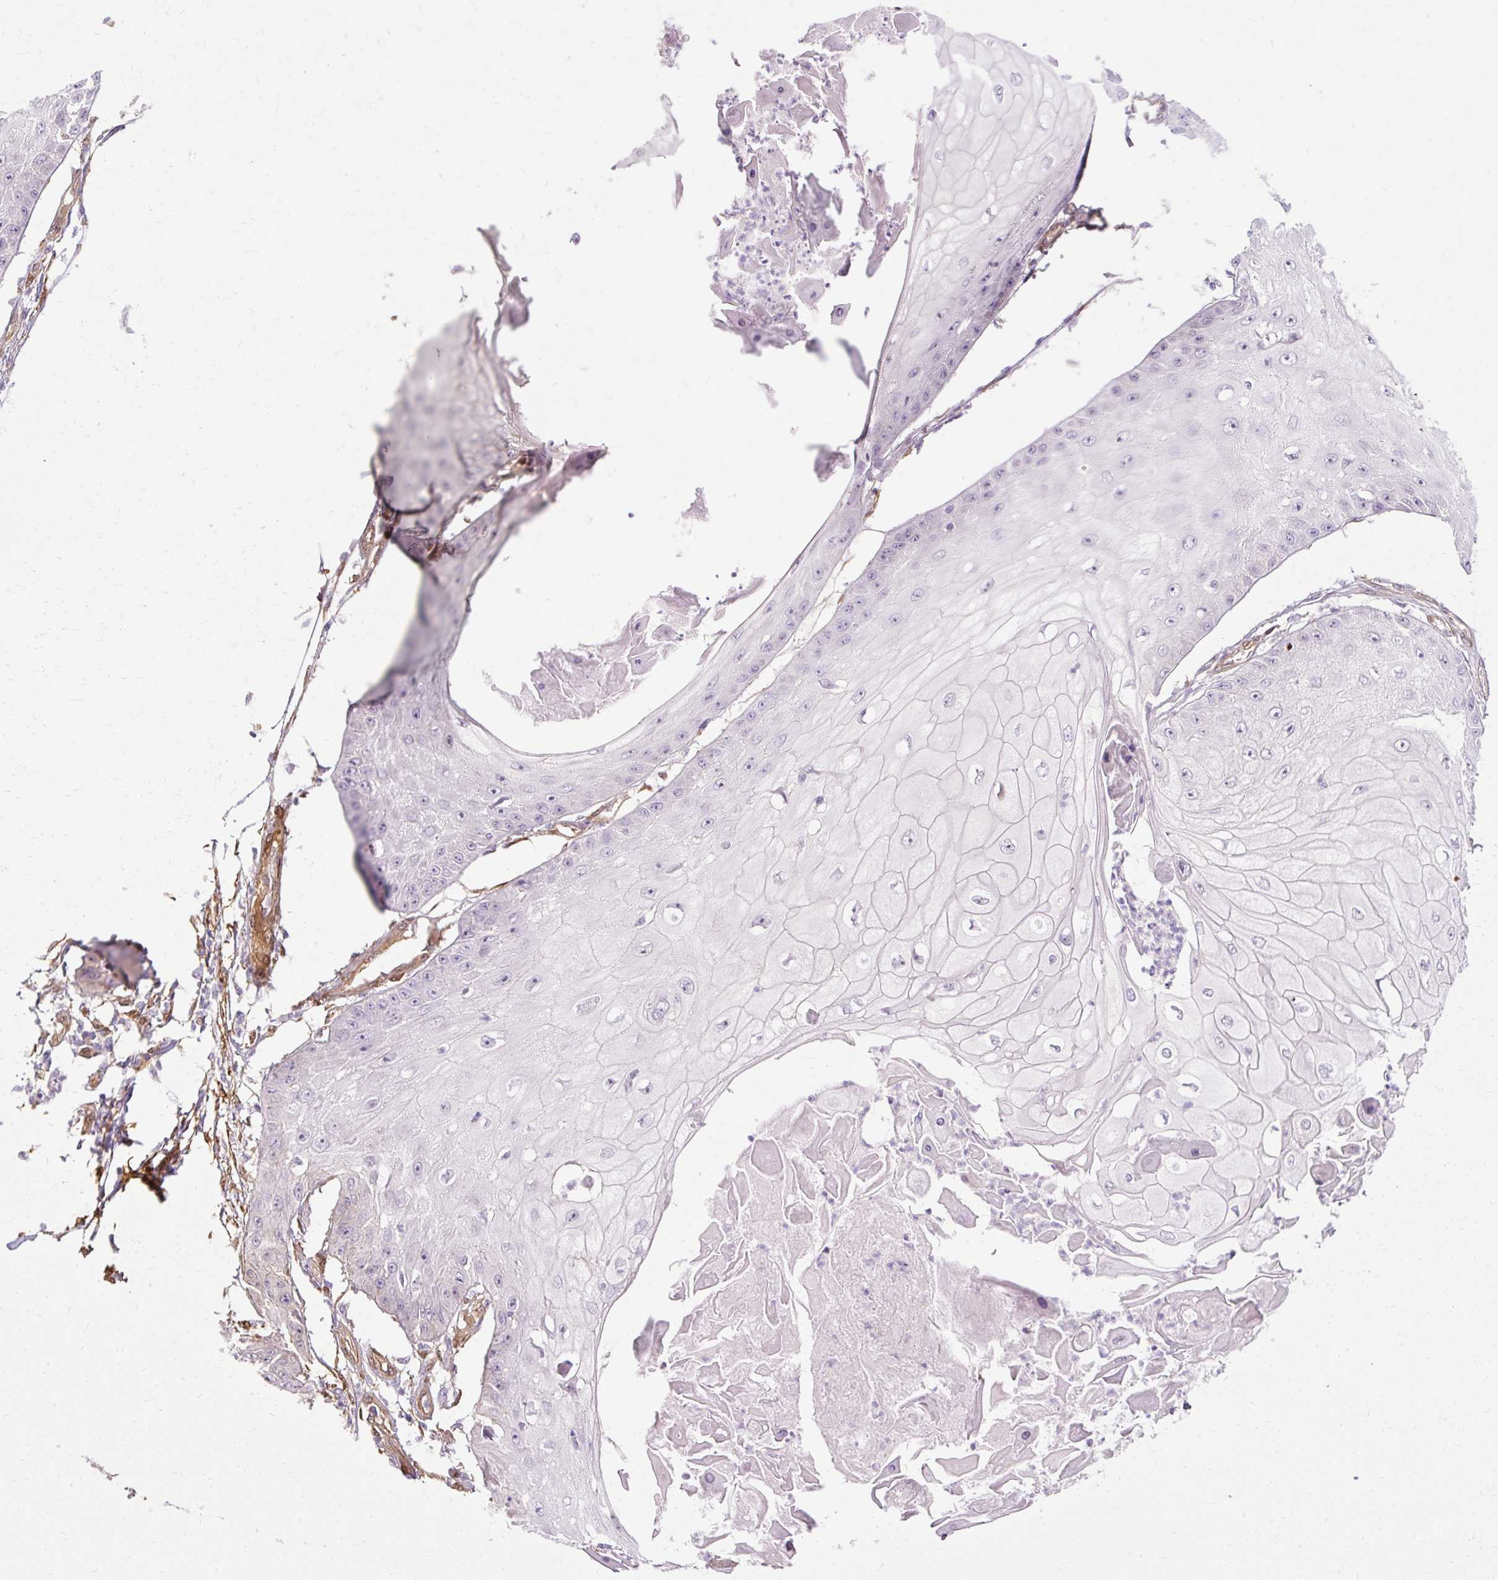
{"staining": {"intensity": "negative", "quantity": "none", "location": "none"}, "tissue": "skin cancer", "cell_type": "Tumor cells", "image_type": "cancer", "snomed": [{"axis": "morphology", "description": "Squamous cell carcinoma, NOS"}, {"axis": "topography", "description": "Skin"}], "caption": "Tumor cells are negative for brown protein staining in skin cancer.", "gene": "CNN3", "patient": {"sex": "male", "age": 70}}